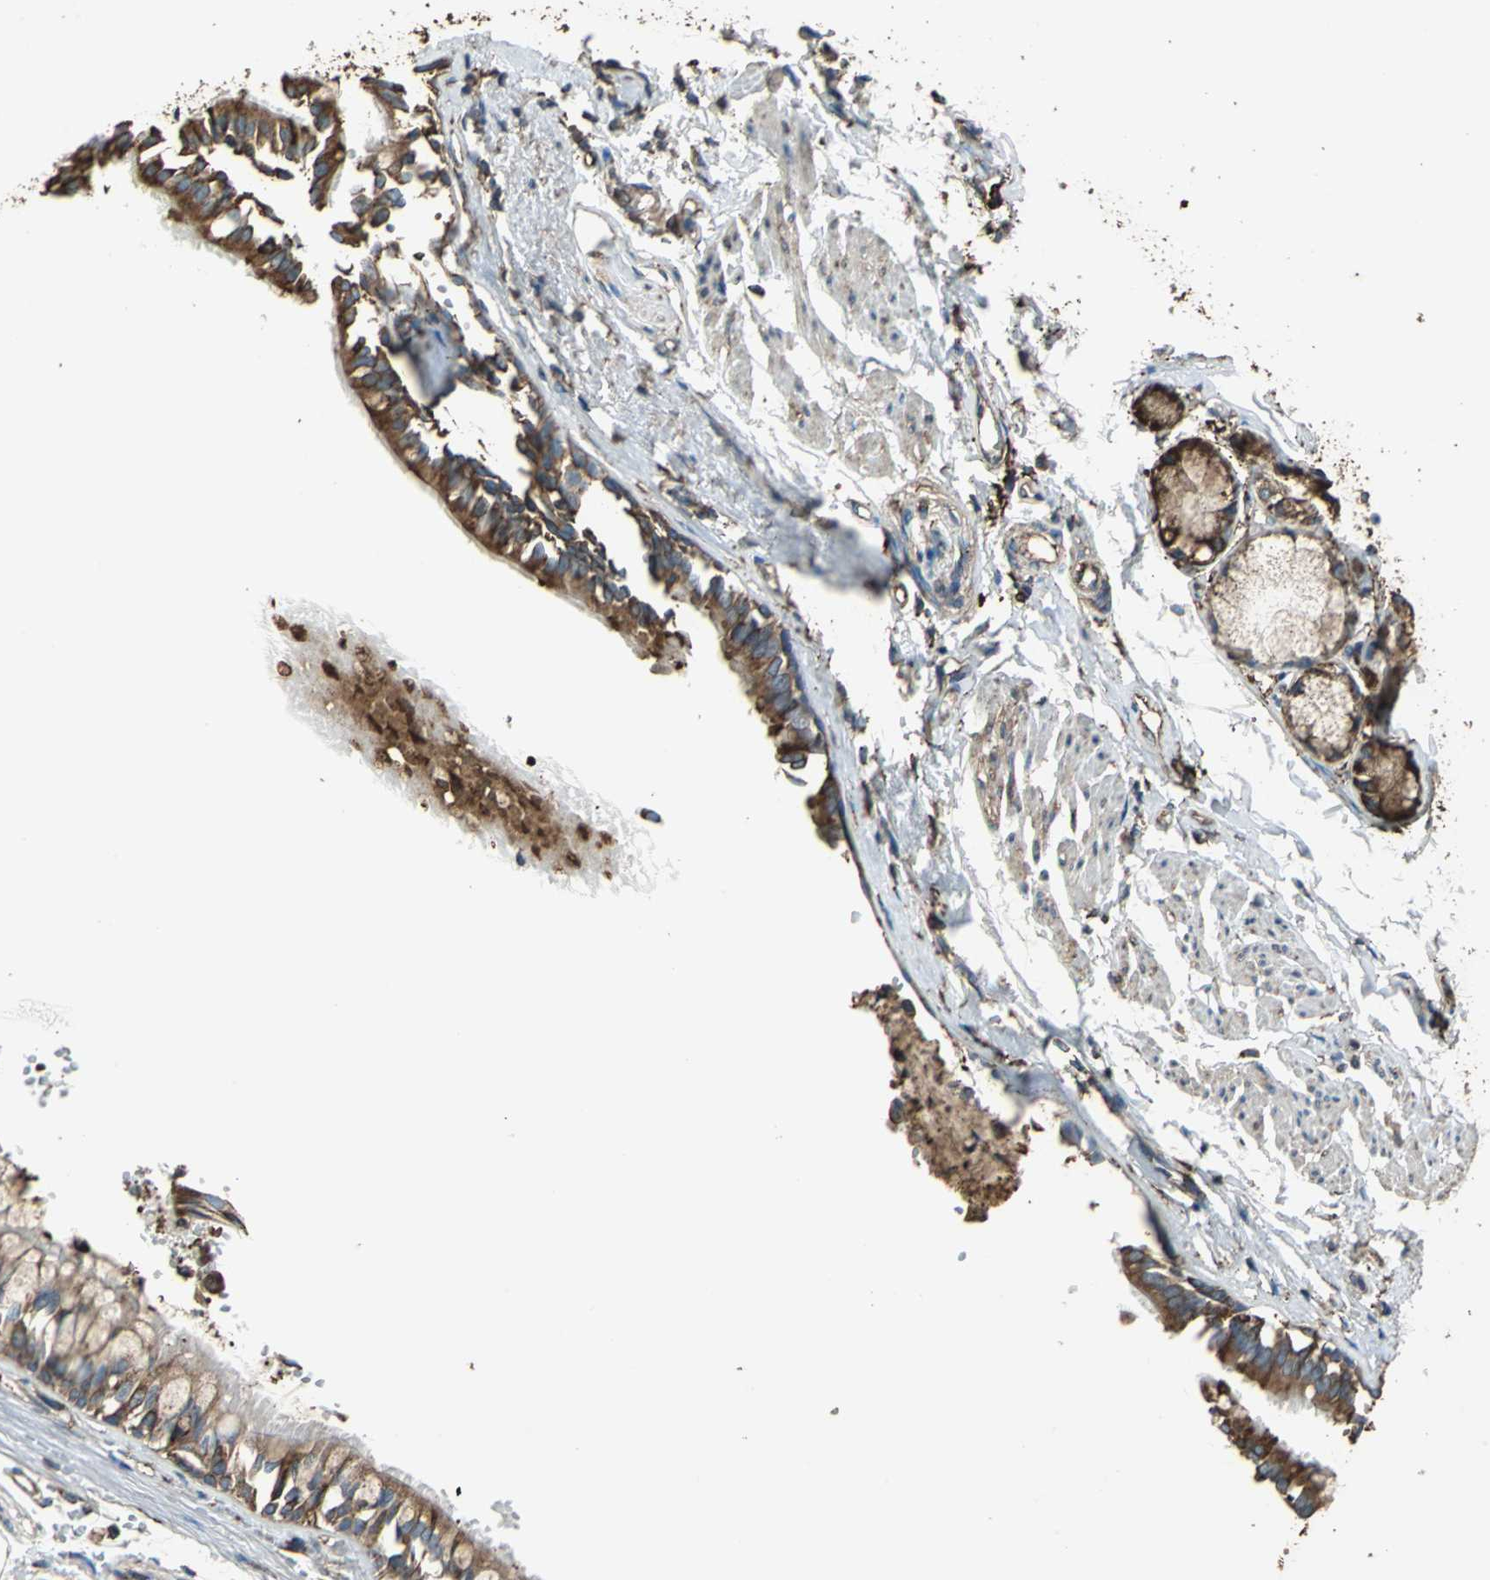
{"staining": {"intensity": "strong", "quantity": ">75%", "location": "cytoplasmic/membranous"}, "tissue": "bronchus", "cell_type": "Respiratory epithelial cells", "image_type": "normal", "snomed": [{"axis": "morphology", "description": "Normal tissue, NOS"}, {"axis": "topography", "description": "Bronchus"}, {"axis": "topography", "description": "Lung"}], "caption": "DAB (3,3'-diaminobenzidine) immunohistochemical staining of benign bronchus reveals strong cytoplasmic/membranous protein expression in about >75% of respiratory epithelial cells. Using DAB (3,3'-diaminobenzidine) (brown) and hematoxylin (blue) stains, captured at high magnification using brightfield microscopy.", "gene": "GPANK1", "patient": {"sex": "female", "age": 56}}